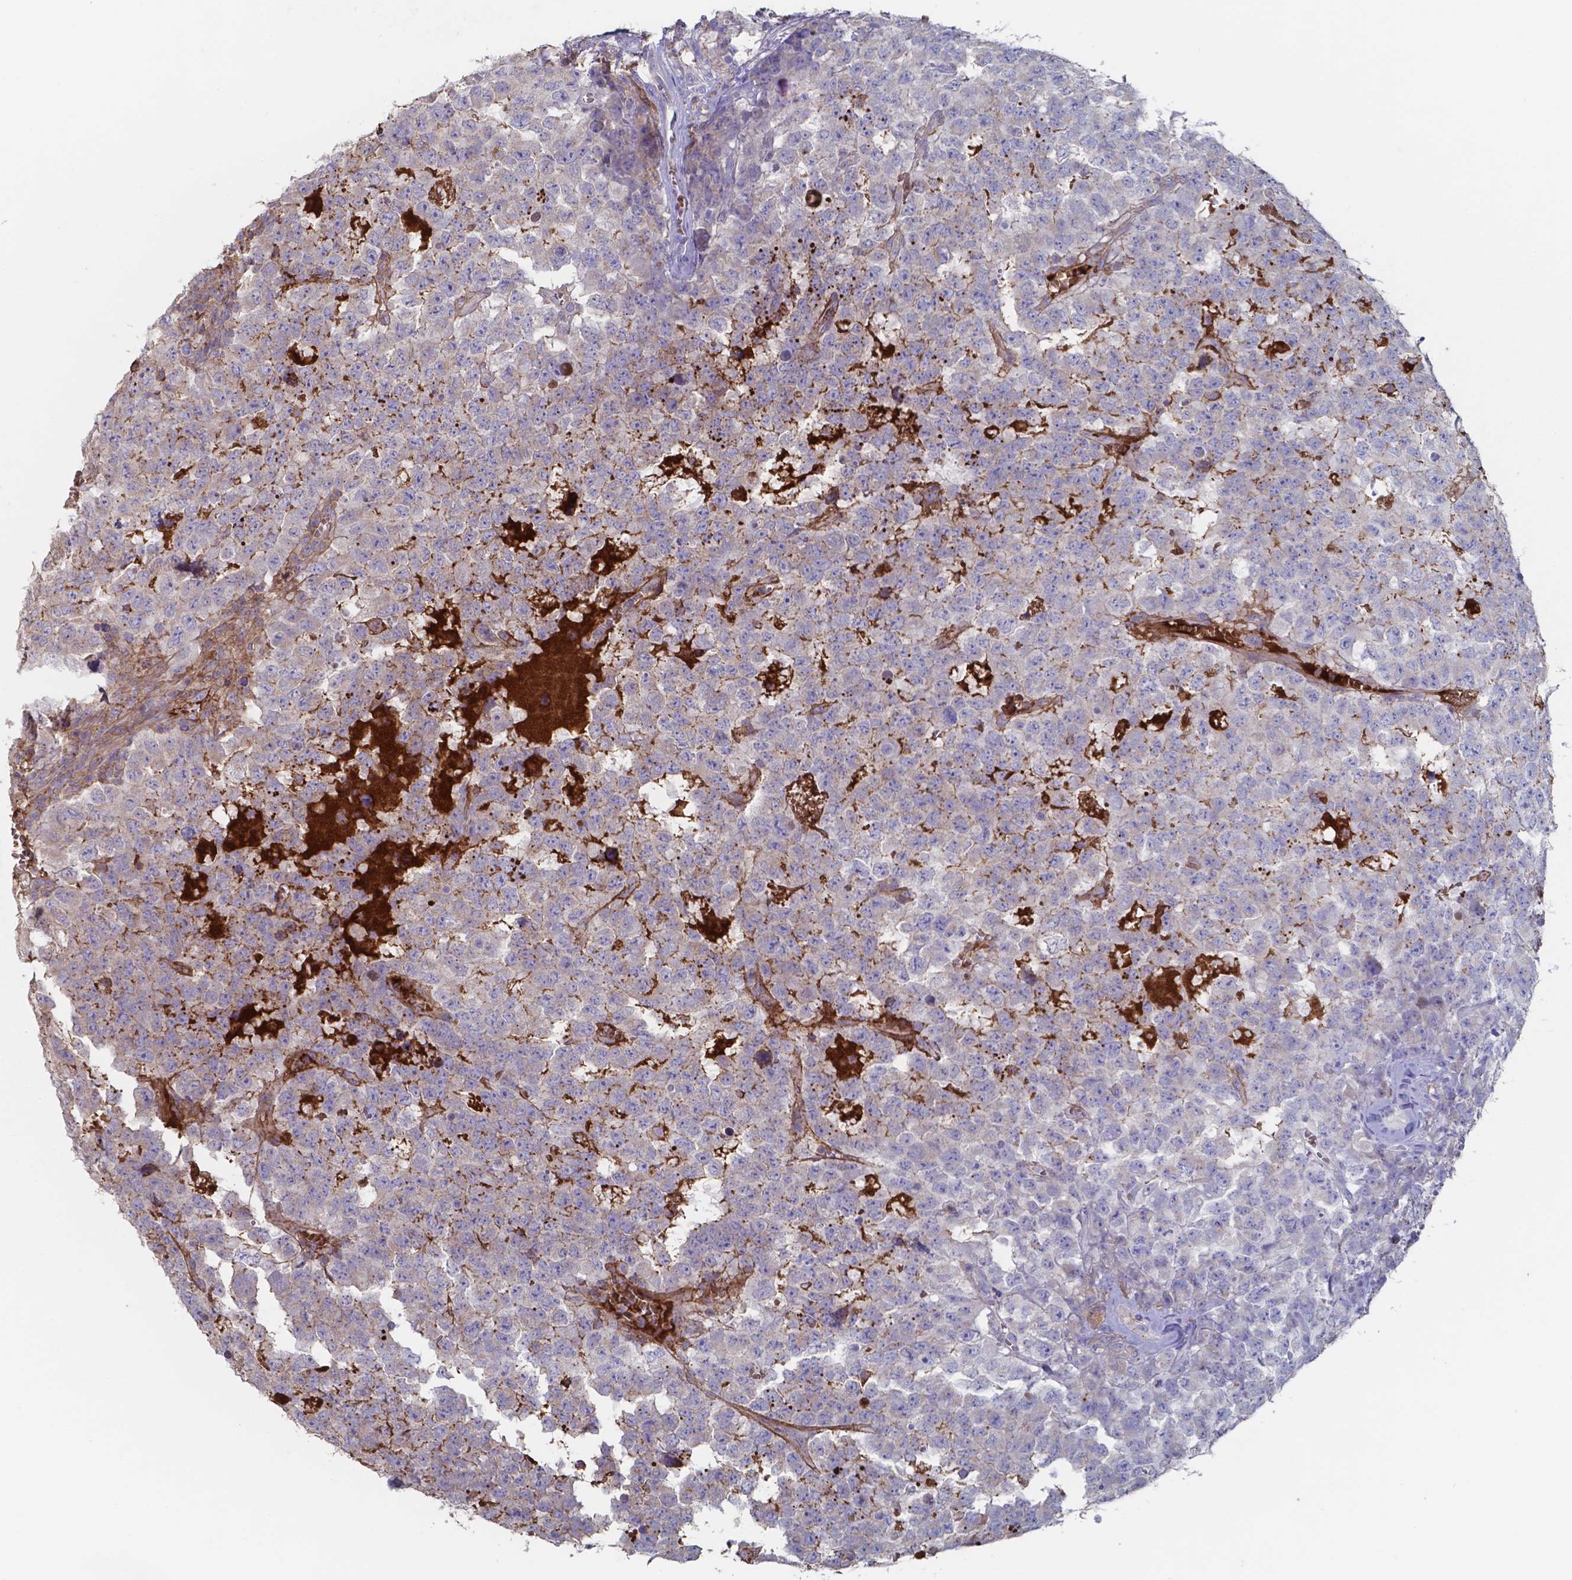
{"staining": {"intensity": "negative", "quantity": "none", "location": "none"}, "tissue": "testis cancer", "cell_type": "Tumor cells", "image_type": "cancer", "snomed": [{"axis": "morphology", "description": "Carcinoma, Embryonal, NOS"}, {"axis": "topography", "description": "Testis"}], "caption": "High power microscopy histopathology image of an IHC photomicrograph of testis cancer, revealing no significant positivity in tumor cells. The staining is performed using DAB brown chromogen with nuclei counter-stained in using hematoxylin.", "gene": "BTBD17", "patient": {"sex": "male", "age": 23}}